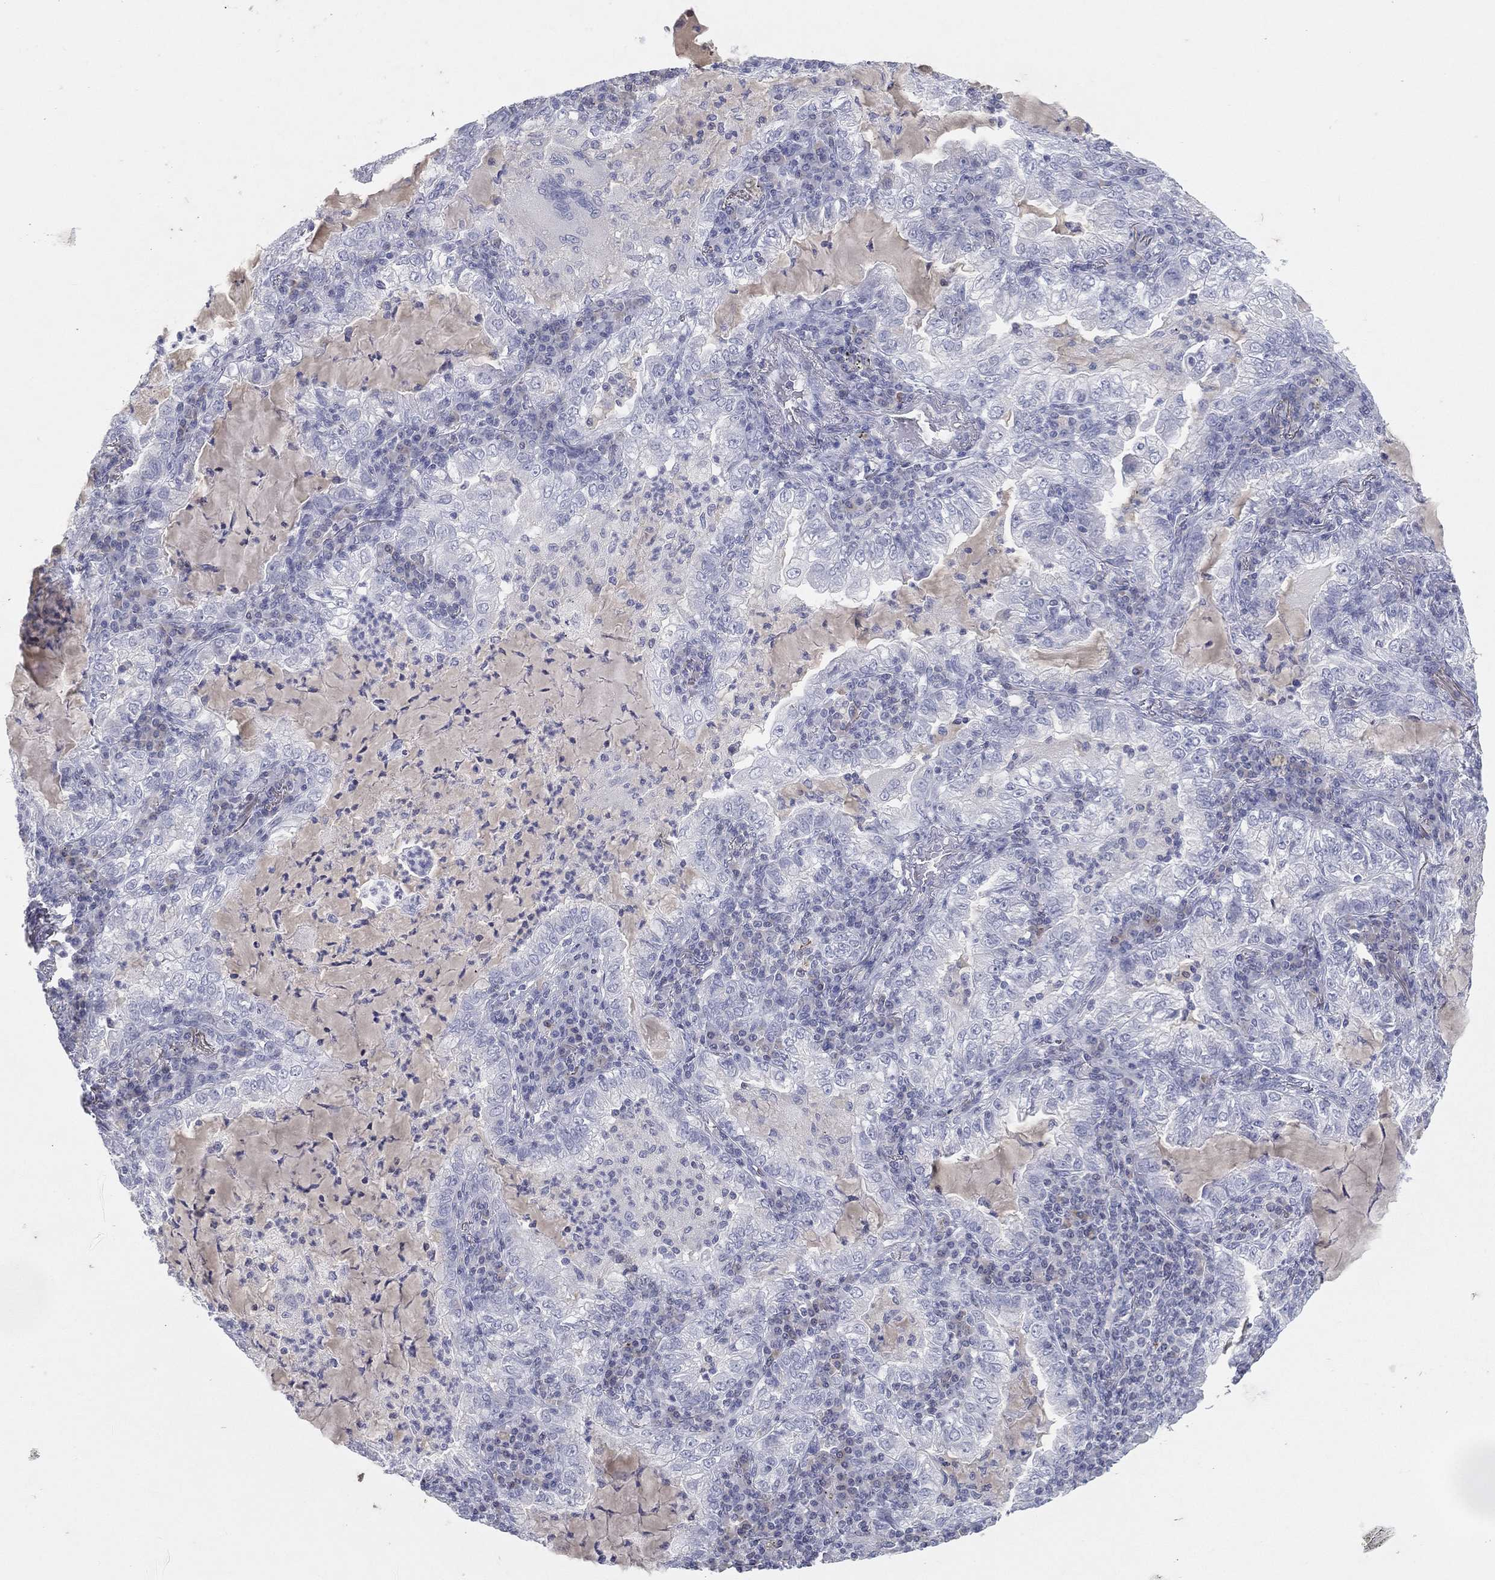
{"staining": {"intensity": "negative", "quantity": "none", "location": "none"}, "tissue": "lung cancer", "cell_type": "Tumor cells", "image_type": "cancer", "snomed": [{"axis": "morphology", "description": "Adenocarcinoma, NOS"}, {"axis": "topography", "description": "Lung"}], "caption": "An immunohistochemistry (IHC) micrograph of lung adenocarcinoma is shown. There is no staining in tumor cells of lung adenocarcinoma.", "gene": "CPT1B", "patient": {"sex": "female", "age": 73}}